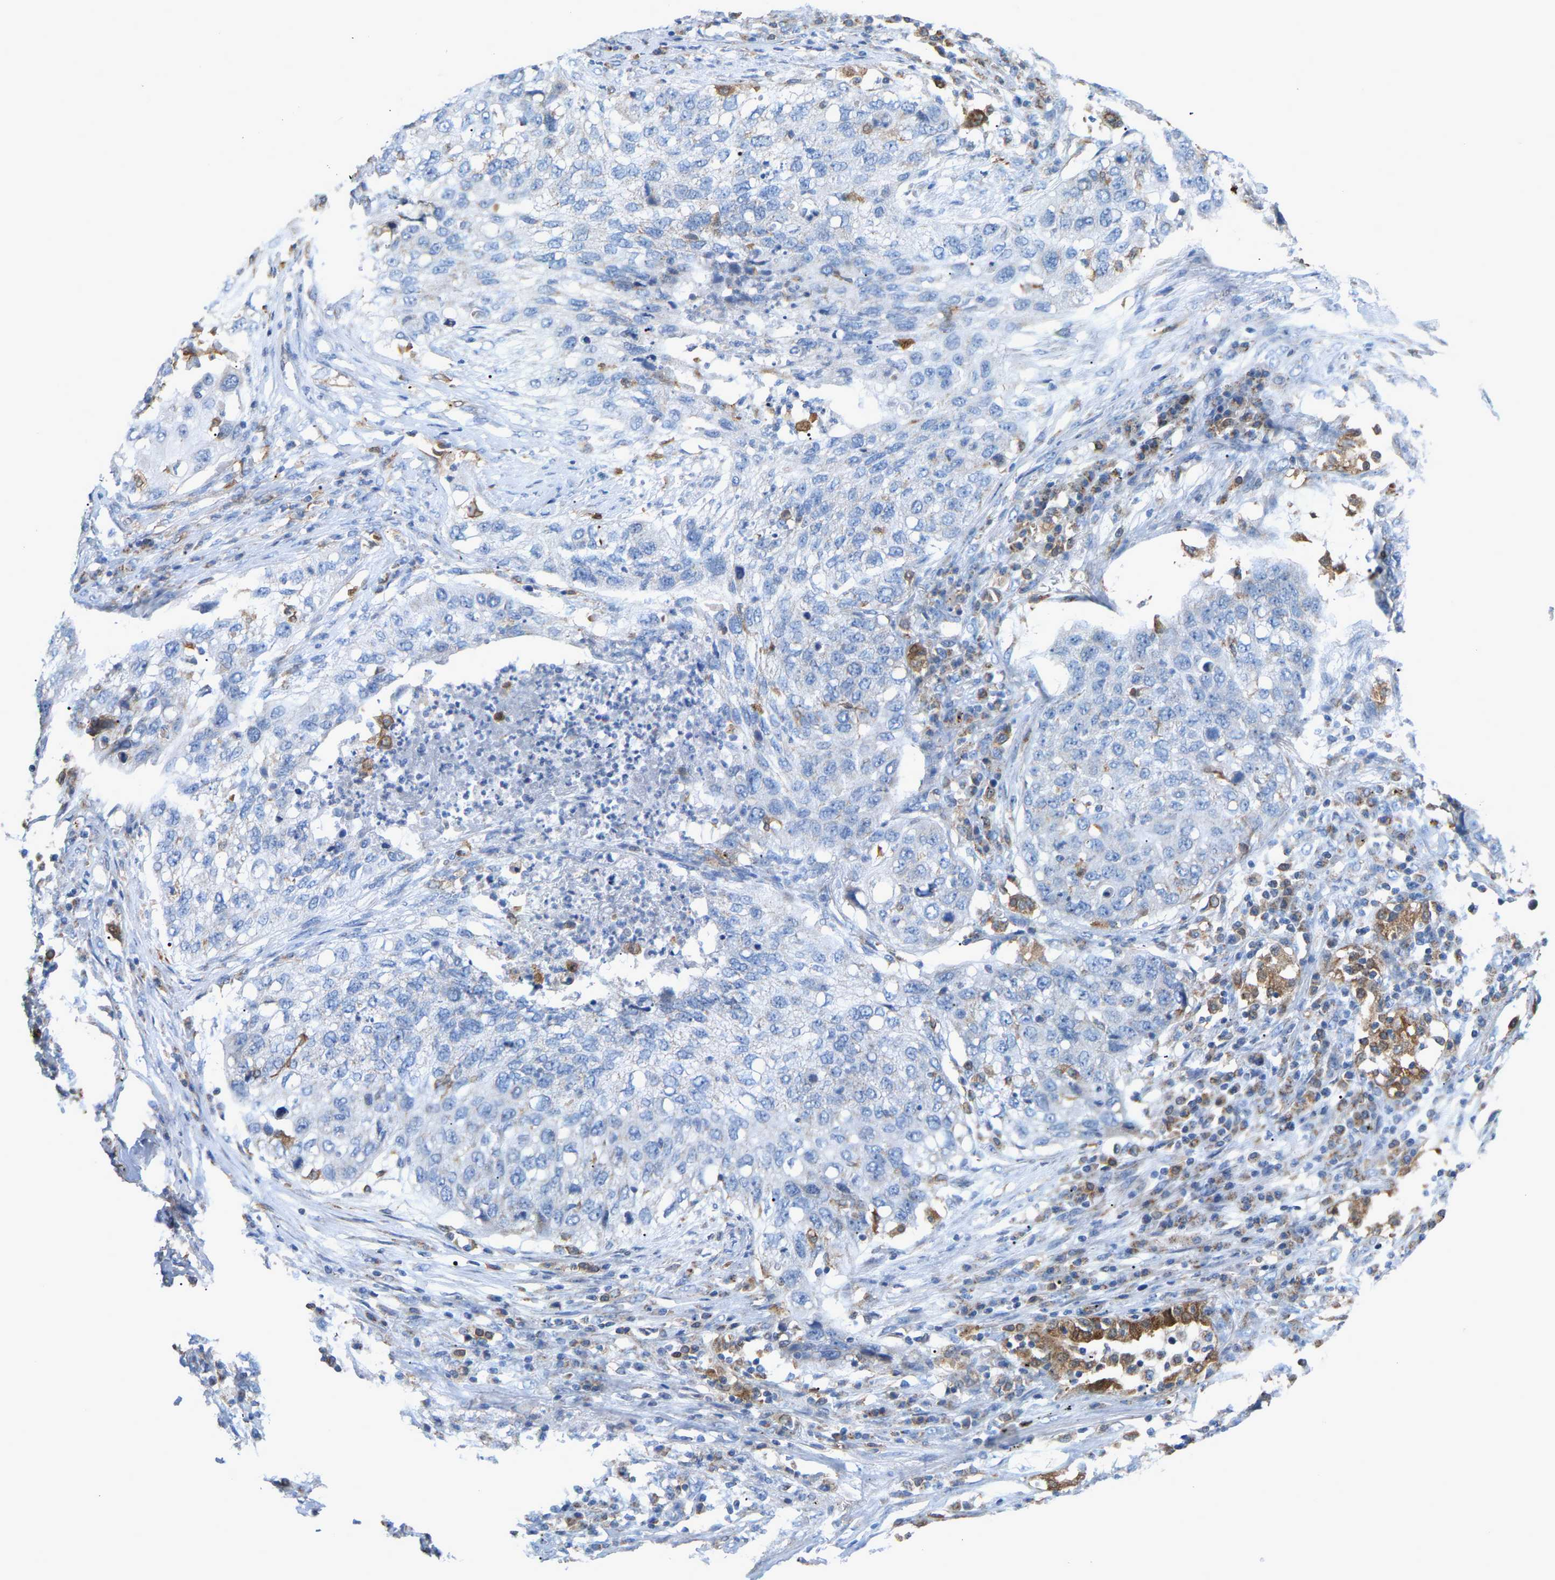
{"staining": {"intensity": "negative", "quantity": "none", "location": "none"}, "tissue": "lung cancer", "cell_type": "Tumor cells", "image_type": "cancer", "snomed": [{"axis": "morphology", "description": "Squamous cell carcinoma, NOS"}, {"axis": "topography", "description": "Lung"}], "caption": "The immunohistochemistry photomicrograph has no significant staining in tumor cells of lung cancer tissue. (DAB (3,3'-diaminobenzidine) IHC visualized using brightfield microscopy, high magnification).", "gene": "CROT", "patient": {"sex": "female", "age": 63}}